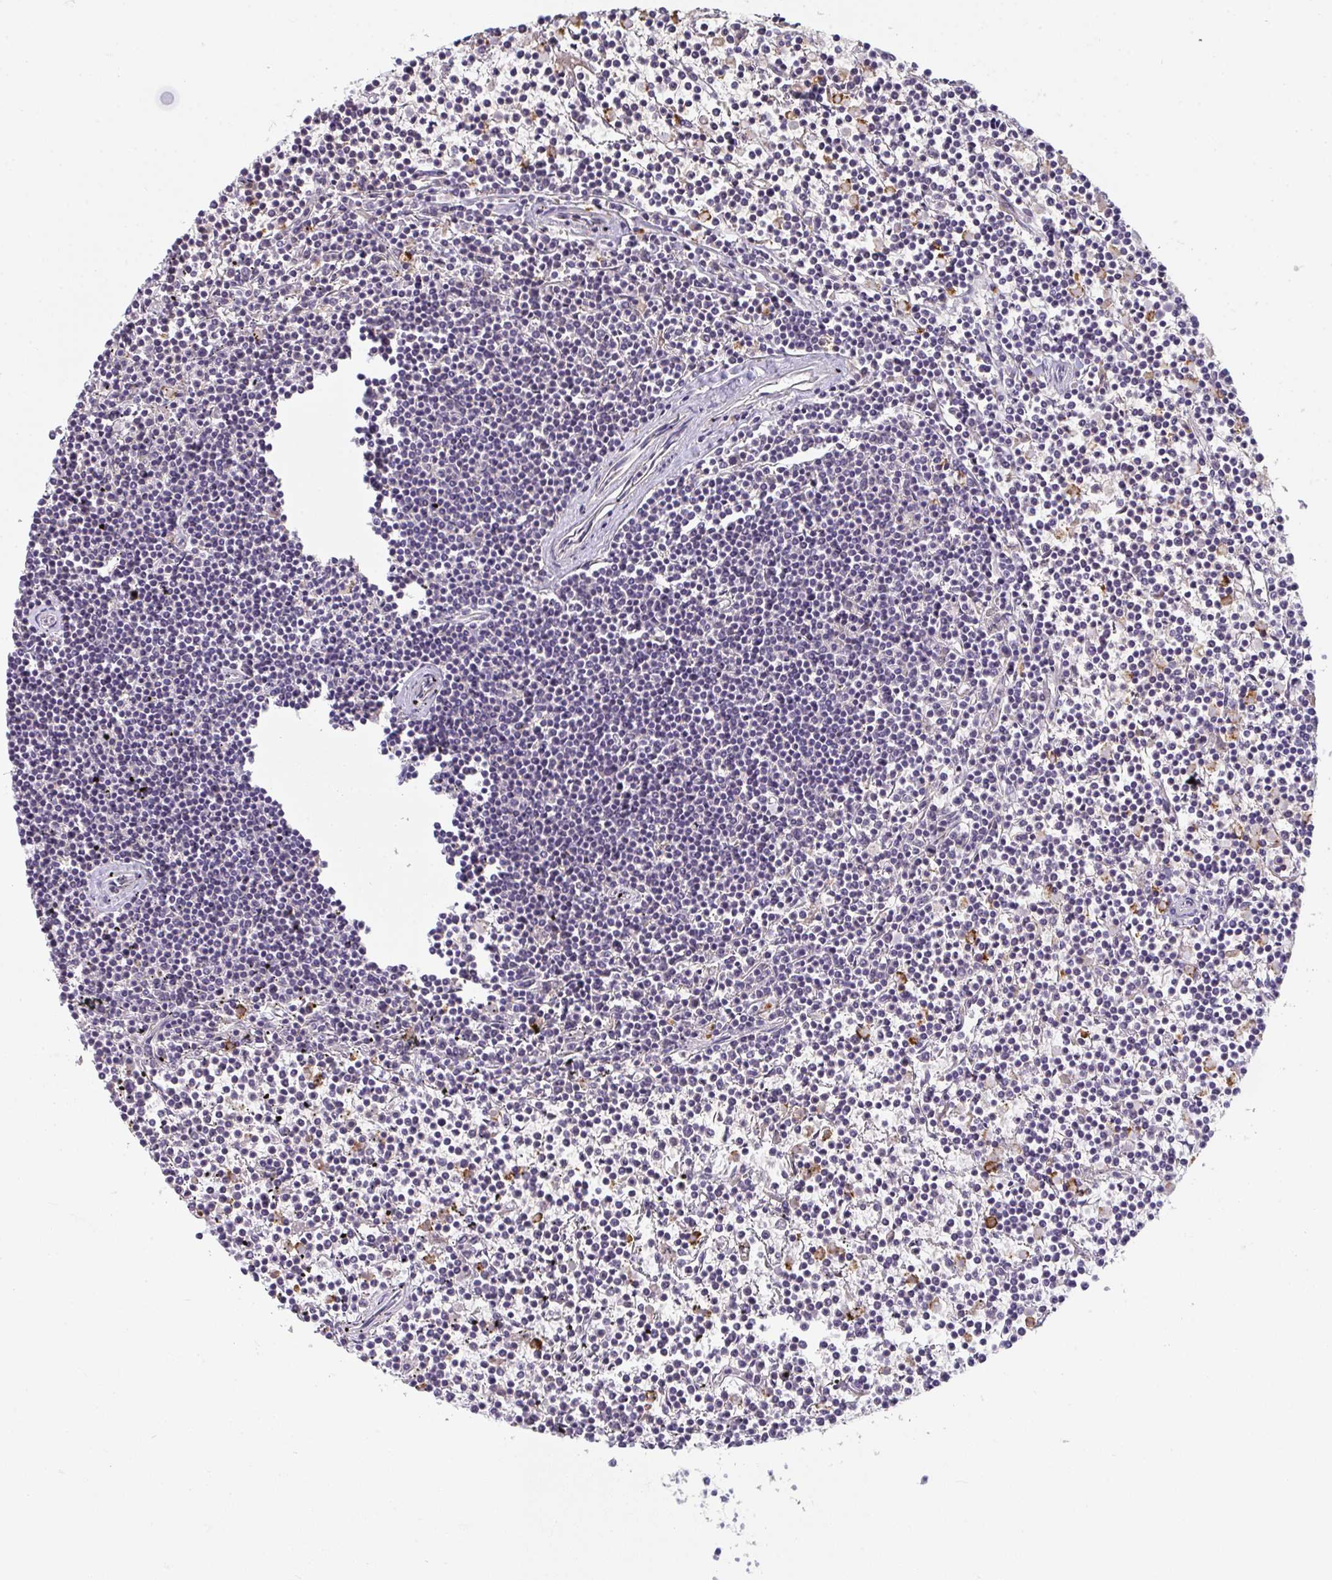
{"staining": {"intensity": "negative", "quantity": "none", "location": "none"}, "tissue": "lymphoma", "cell_type": "Tumor cells", "image_type": "cancer", "snomed": [{"axis": "morphology", "description": "Malignant lymphoma, non-Hodgkin's type, Low grade"}, {"axis": "topography", "description": "Spleen"}], "caption": "This is an IHC photomicrograph of human lymphoma. There is no expression in tumor cells.", "gene": "RIOK1", "patient": {"sex": "female", "age": 19}}